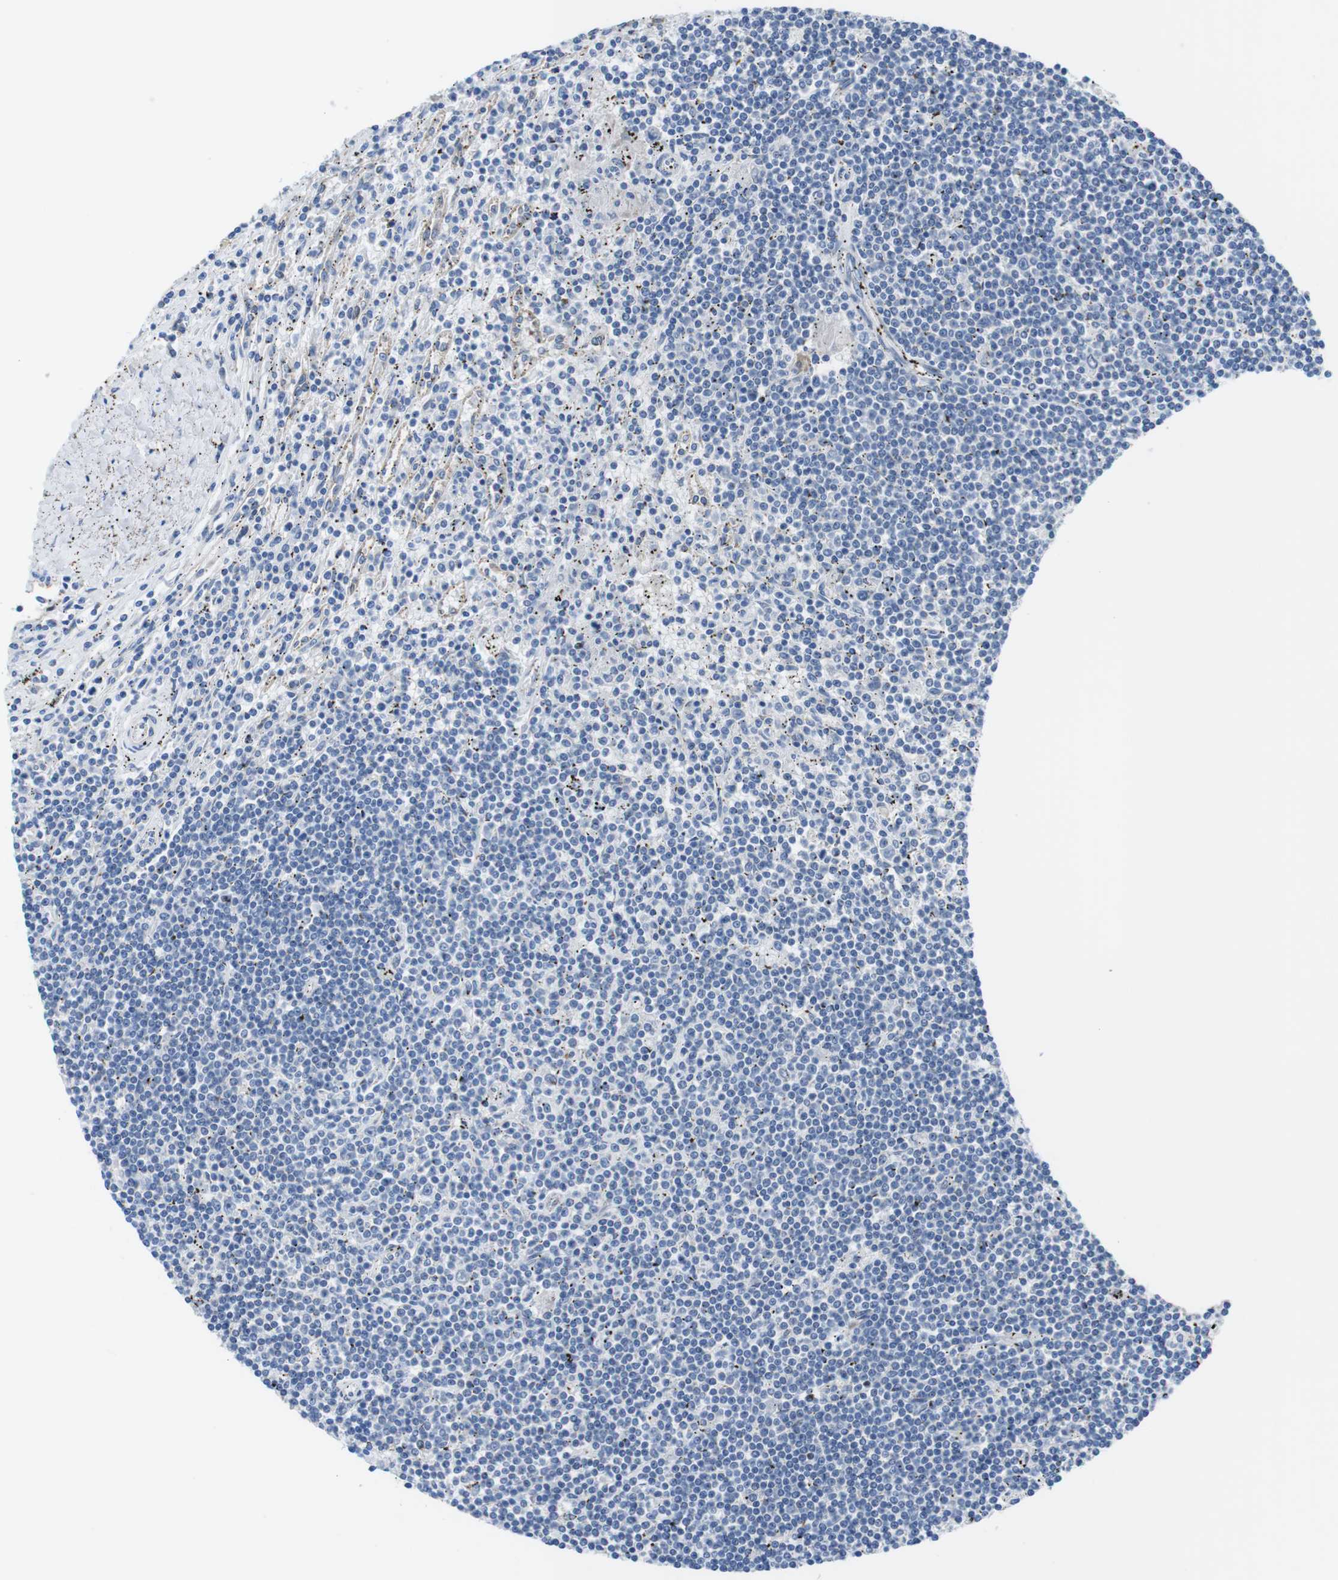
{"staining": {"intensity": "negative", "quantity": "none", "location": "none"}, "tissue": "lymphoma", "cell_type": "Tumor cells", "image_type": "cancer", "snomed": [{"axis": "morphology", "description": "Malignant lymphoma, non-Hodgkin's type, Low grade"}, {"axis": "topography", "description": "Spleen"}], "caption": "Immunohistochemistry histopathology image of neoplastic tissue: lymphoma stained with DAB (3,3'-diaminobenzidine) demonstrates no significant protein positivity in tumor cells.", "gene": "CDH8", "patient": {"sex": "male", "age": 76}}